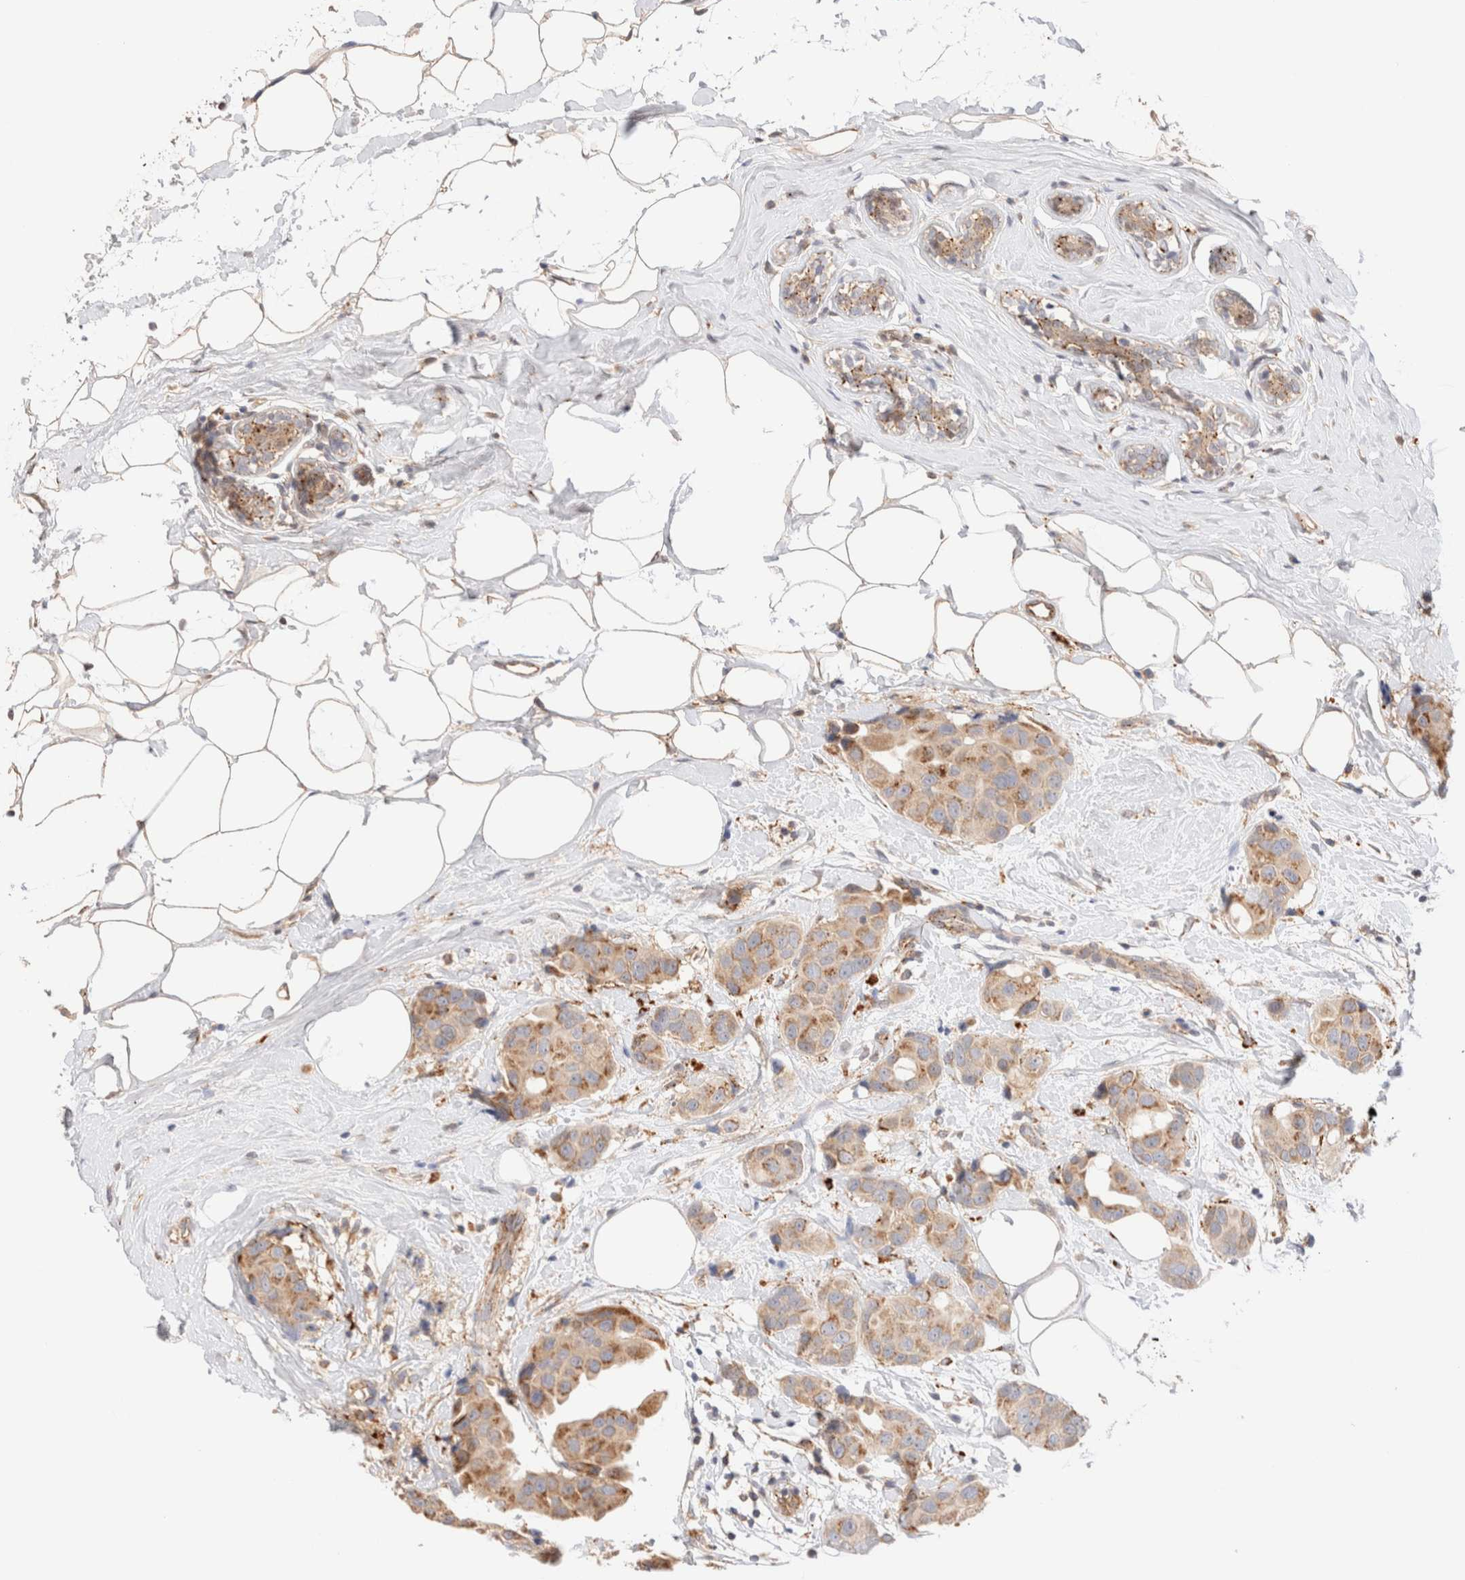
{"staining": {"intensity": "moderate", "quantity": "25%-75%", "location": "cytoplasmic/membranous"}, "tissue": "breast cancer", "cell_type": "Tumor cells", "image_type": "cancer", "snomed": [{"axis": "morphology", "description": "Normal tissue, NOS"}, {"axis": "morphology", "description": "Duct carcinoma"}, {"axis": "topography", "description": "Breast"}], "caption": "Immunohistochemical staining of intraductal carcinoma (breast) exhibits moderate cytoplasmic/membranous protein positivity in approximately 25%-75% of tumor cells. (DAB (3,3'-diaminobenzidine) IHC with brightfield microscopy, high magnification).", "gene": "RABEPK", "patient": {"sex": "female", "age": 39}}